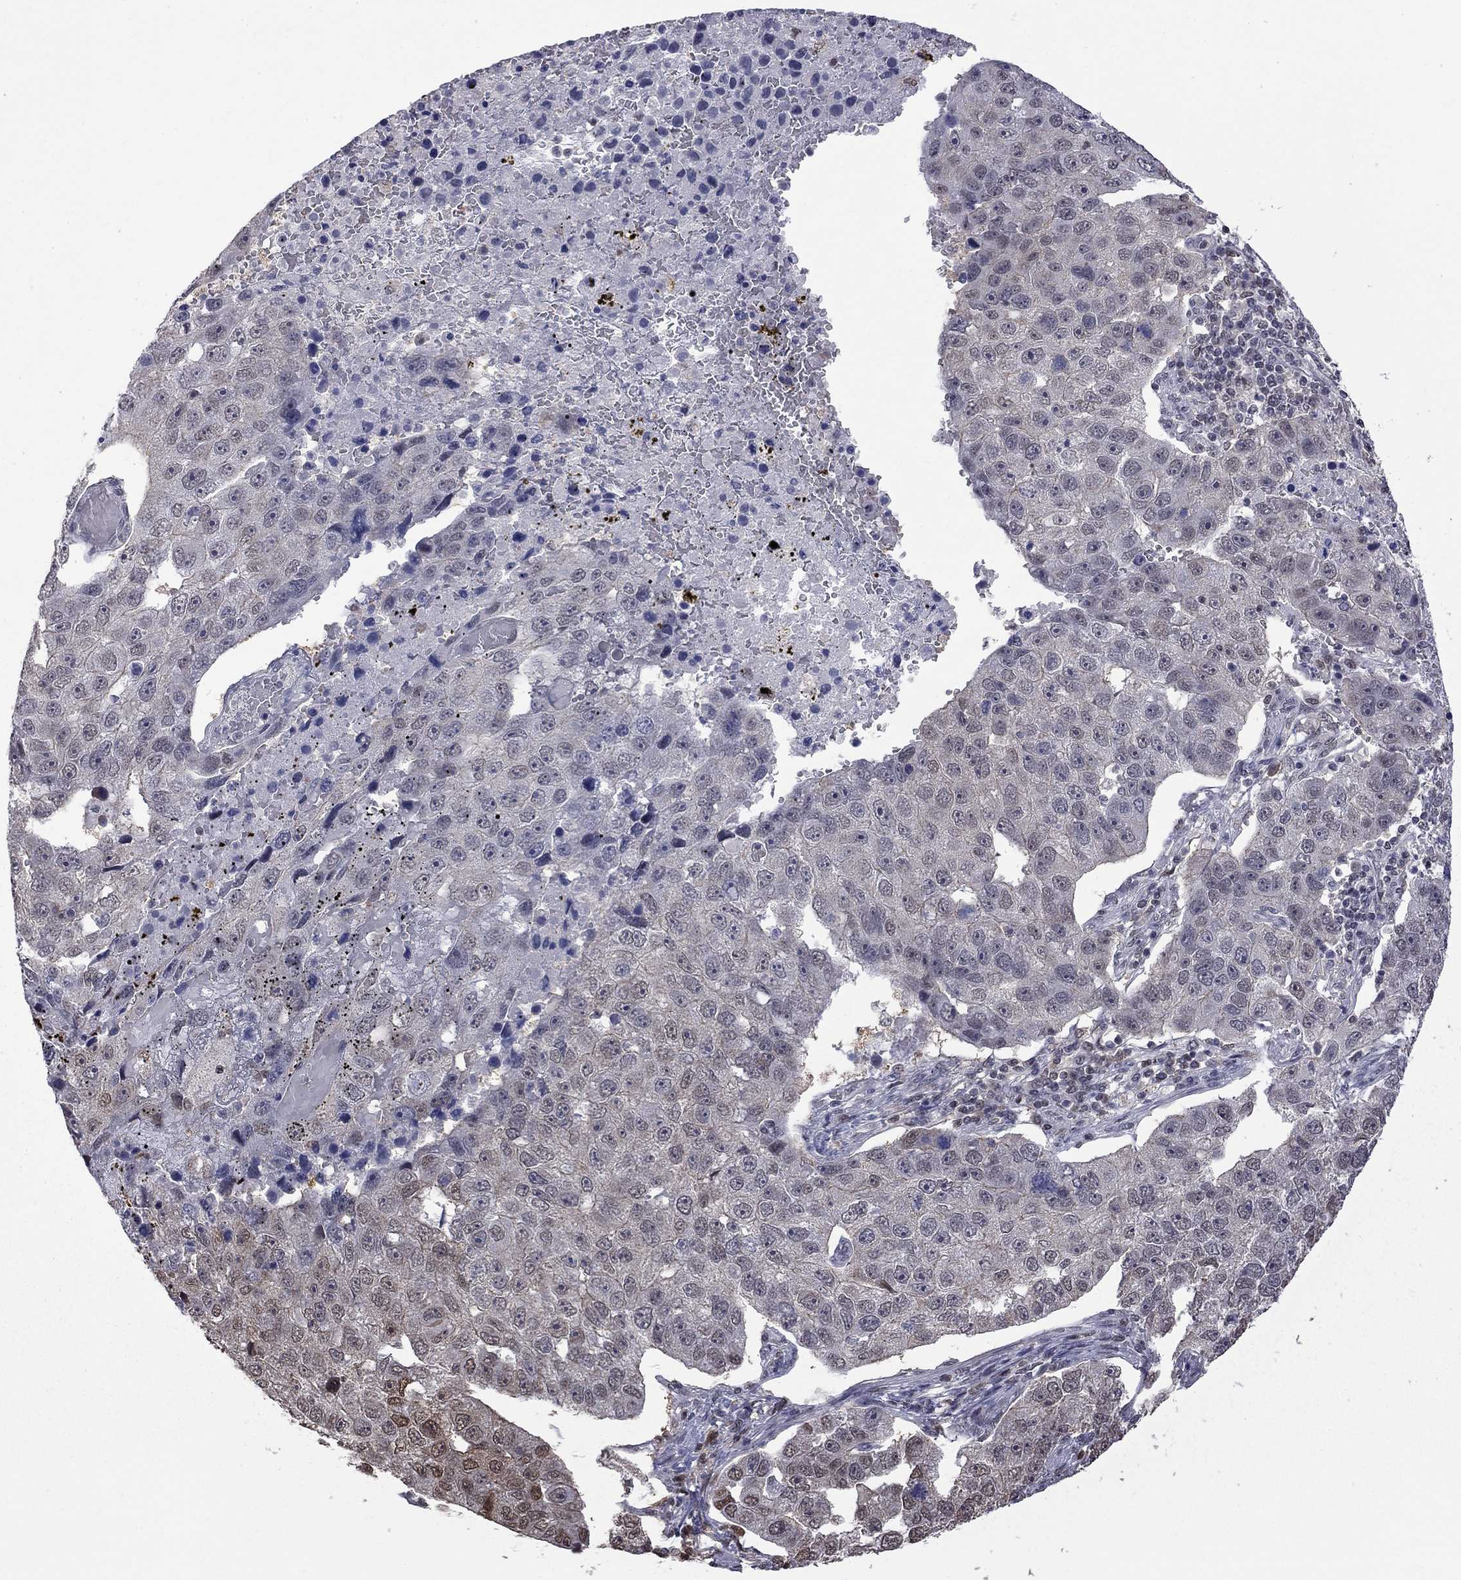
{"staining": {"intensity": "negative", "quantity": "none", "location": "none"}, "tissue": "pancreatic cancer", "cell_type": "Tumor cells", "image_type": "cancer", "snomed": [{"axis": "morphology", "description": "Adenocarcinoma, NOS"}, {"axis": "topography", "description": "Pancreas"}], "caption": "A high-resolution micrograph shows immunohistochemistry staining of pancreatic cancer (adenocarcinoma), which shows no significant expression in tumor cells.", "gene": "RFWD3", "patient": {"sex": "female", "age": 61}}